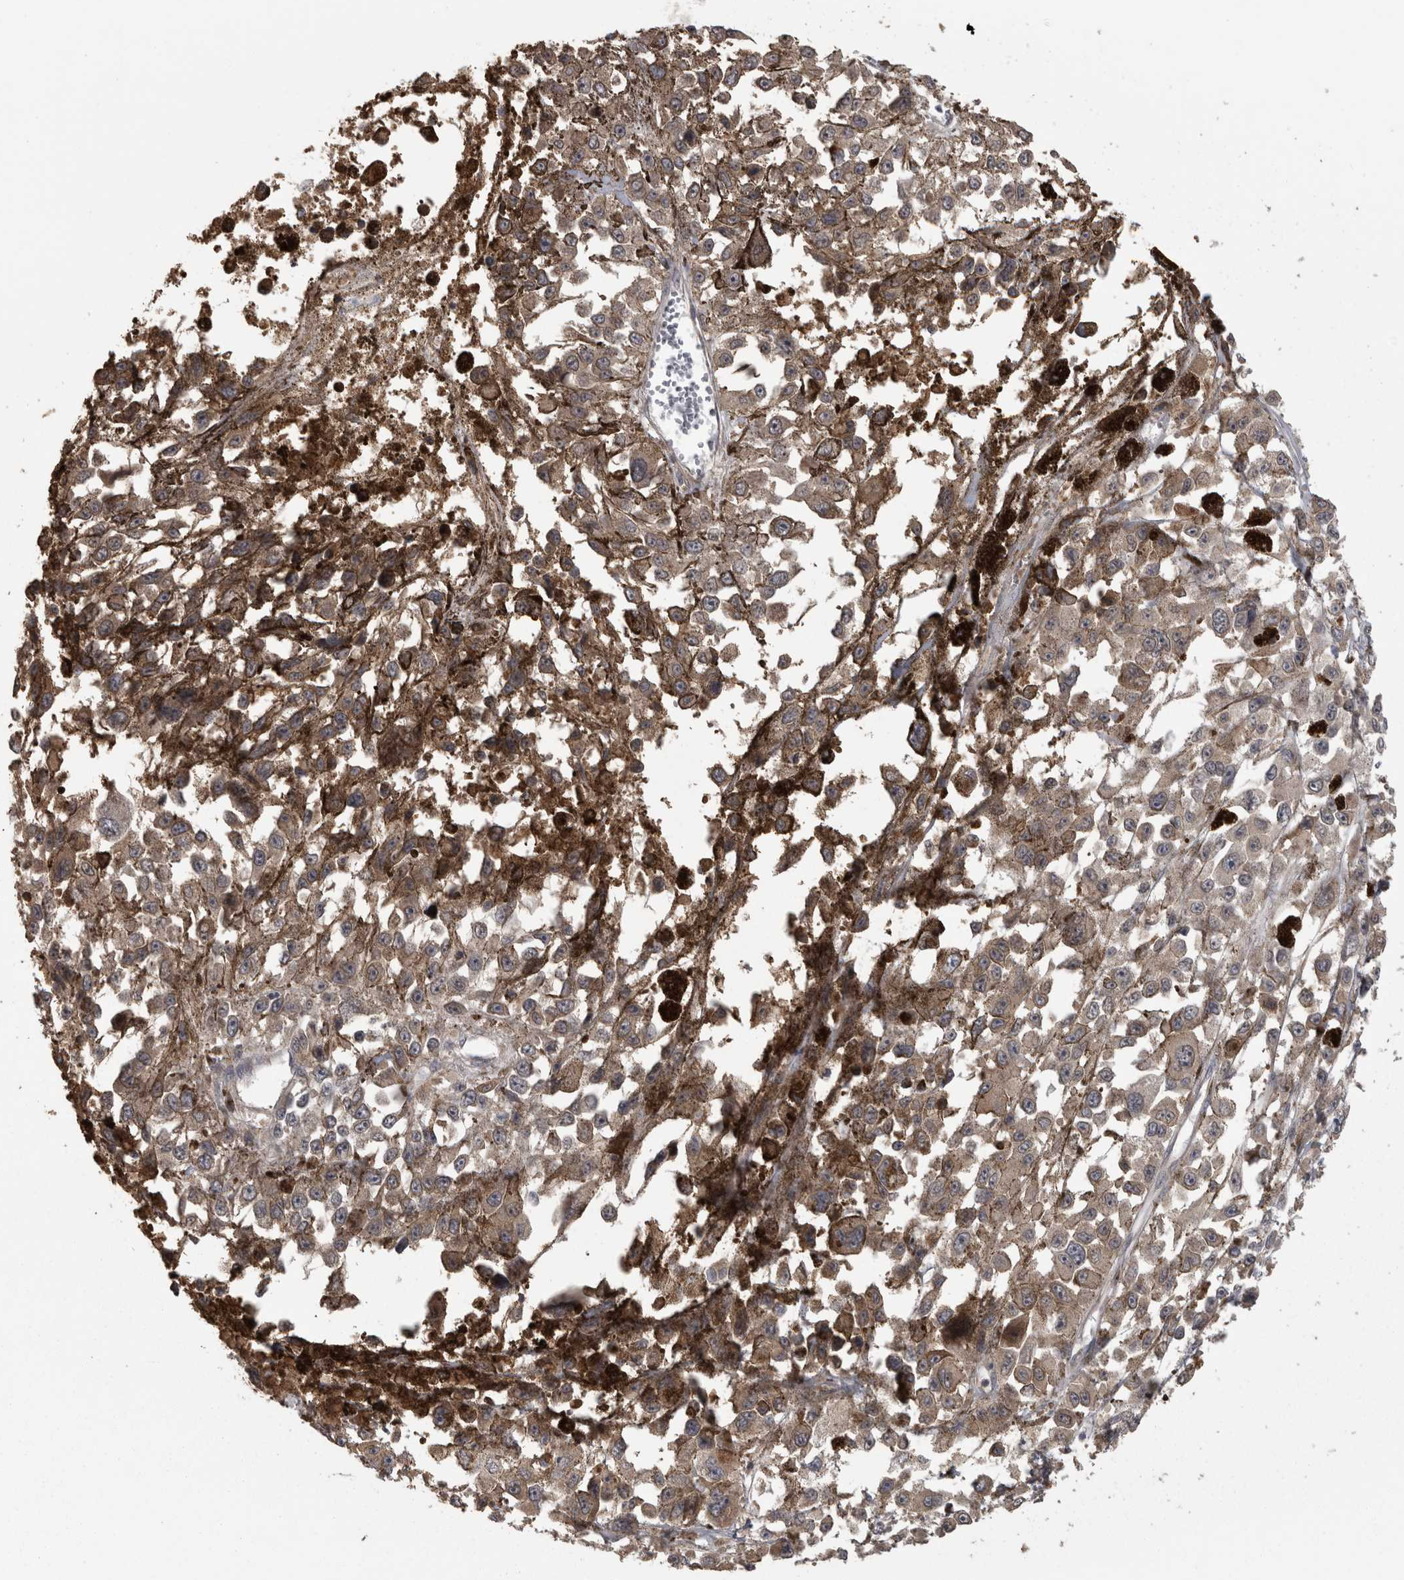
{"staining": {"intensity": "weak", "quantity": ">75%", "location": "cytoplasmic/membranous"}, "tissue": "melanoma", "cell_type": "Tumor cells", "image_type": "cancer", "snomed": [{"axis": "morphology", "description": "Malignant melanoma, Metastatic site"}, {"axis": "topography", "description": "Lymph node"}], "caption": "Brown immunohistochemical staining in melanoma reveals weak cytoplasmic/membranous expression in approximately >75% of tumor cells. The protein of interest is stained brown, and the nuclei are stained in blue (DAB (3,3'-diaminobenzidine) IHC with brightfield microscopy, high magnification).", "gene": "RAB29", "patient": {"sex": "male", "age": 59}}